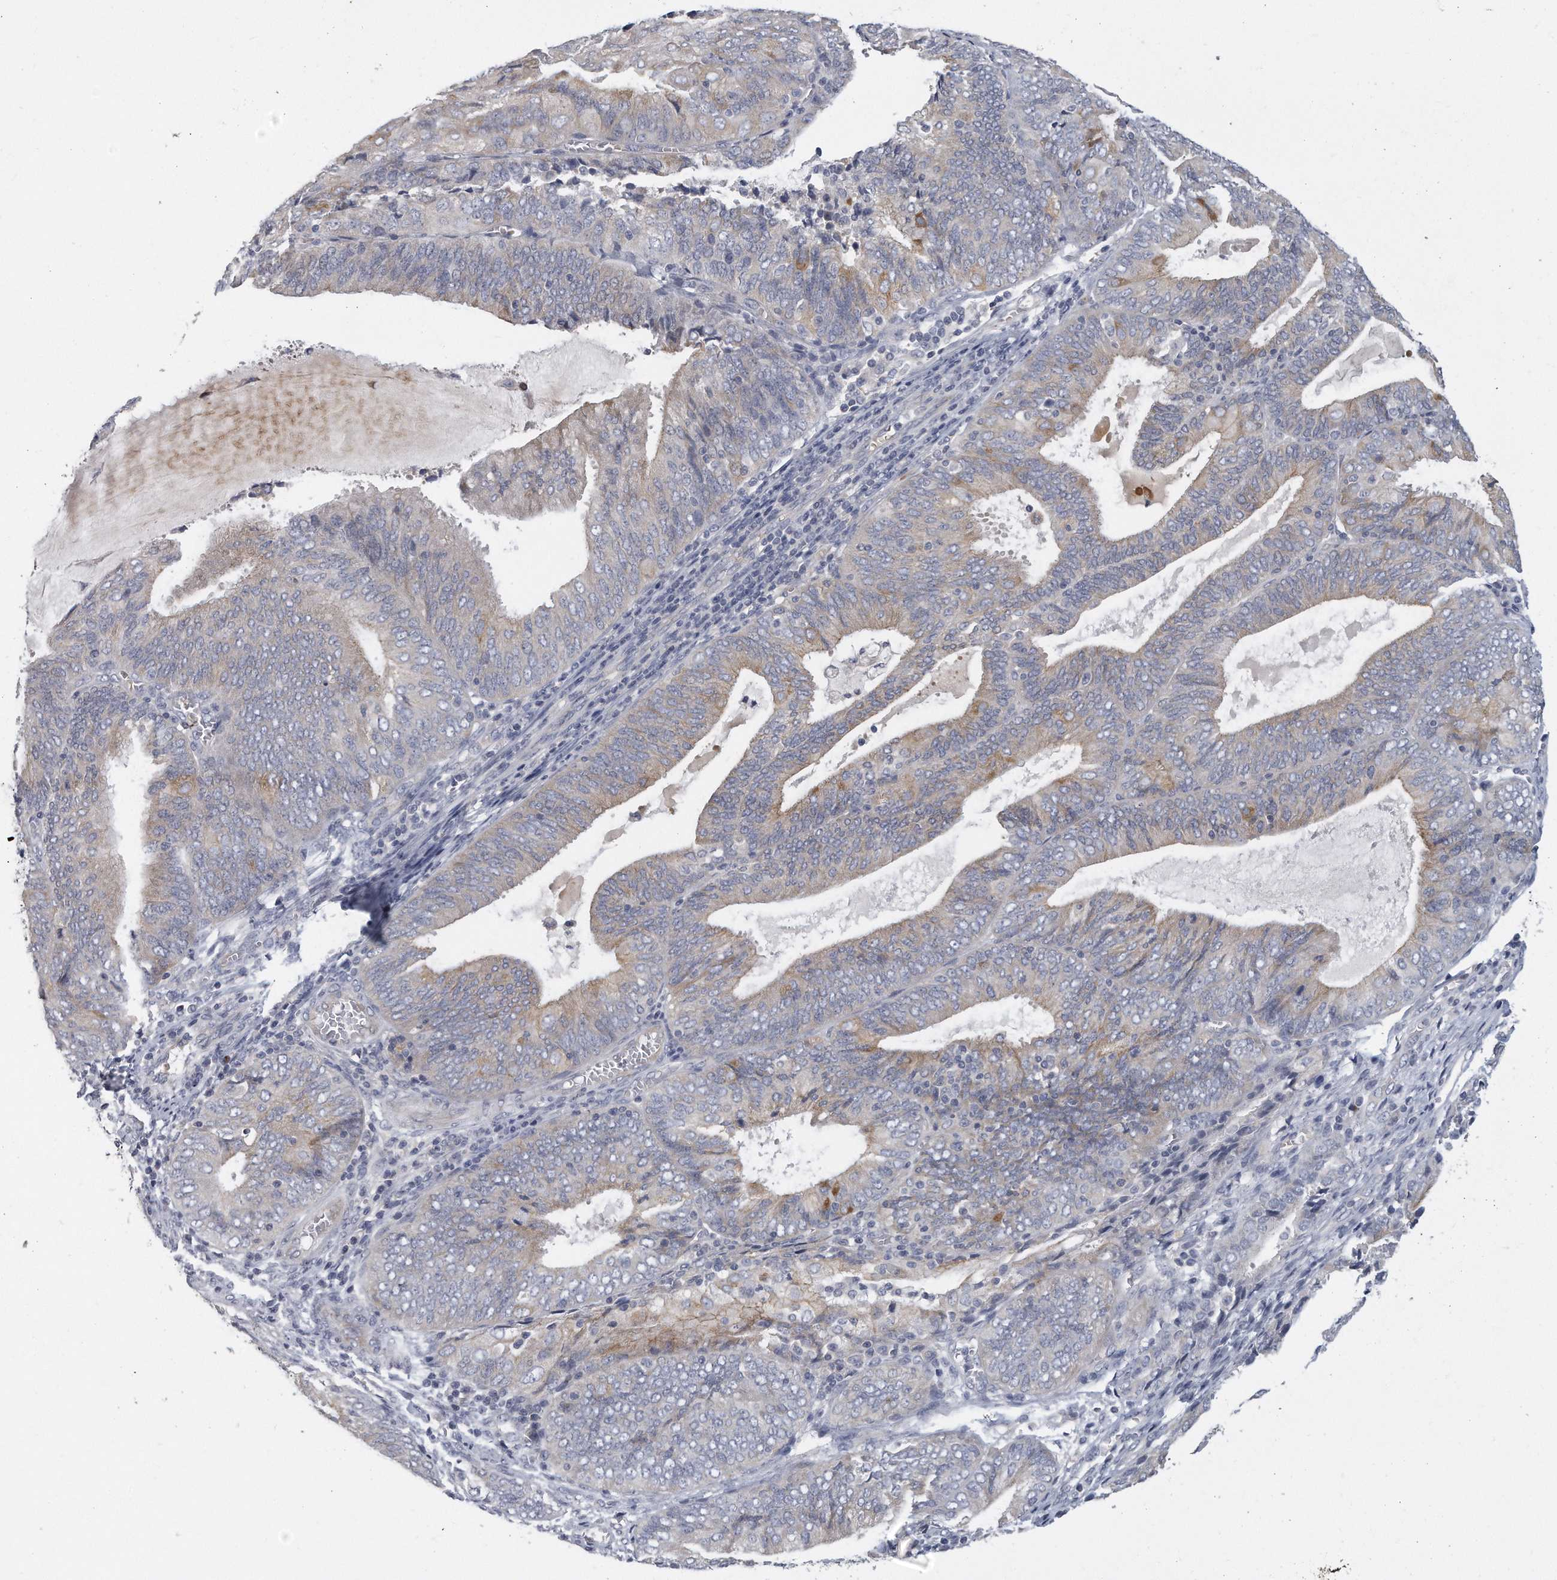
{"staining": {"intensity": "weak", "quantity": "<25%", "location": "cytoplasmic/membranous"}, "tissue": "endometrial cancer", "cell_type": "Tumor cells", "image_type": "cancer", "snomed": [{"axis": "morphology", "description": "Adenocarcinoma, NOS"}, {"axis": "topography", "description": "Endometrium"}], "caption": "There is no significant staining in tumor cells of endometrial cancer.", "gene": "PLEKHA6", "patient": {"sex": "female", "age": 81}}